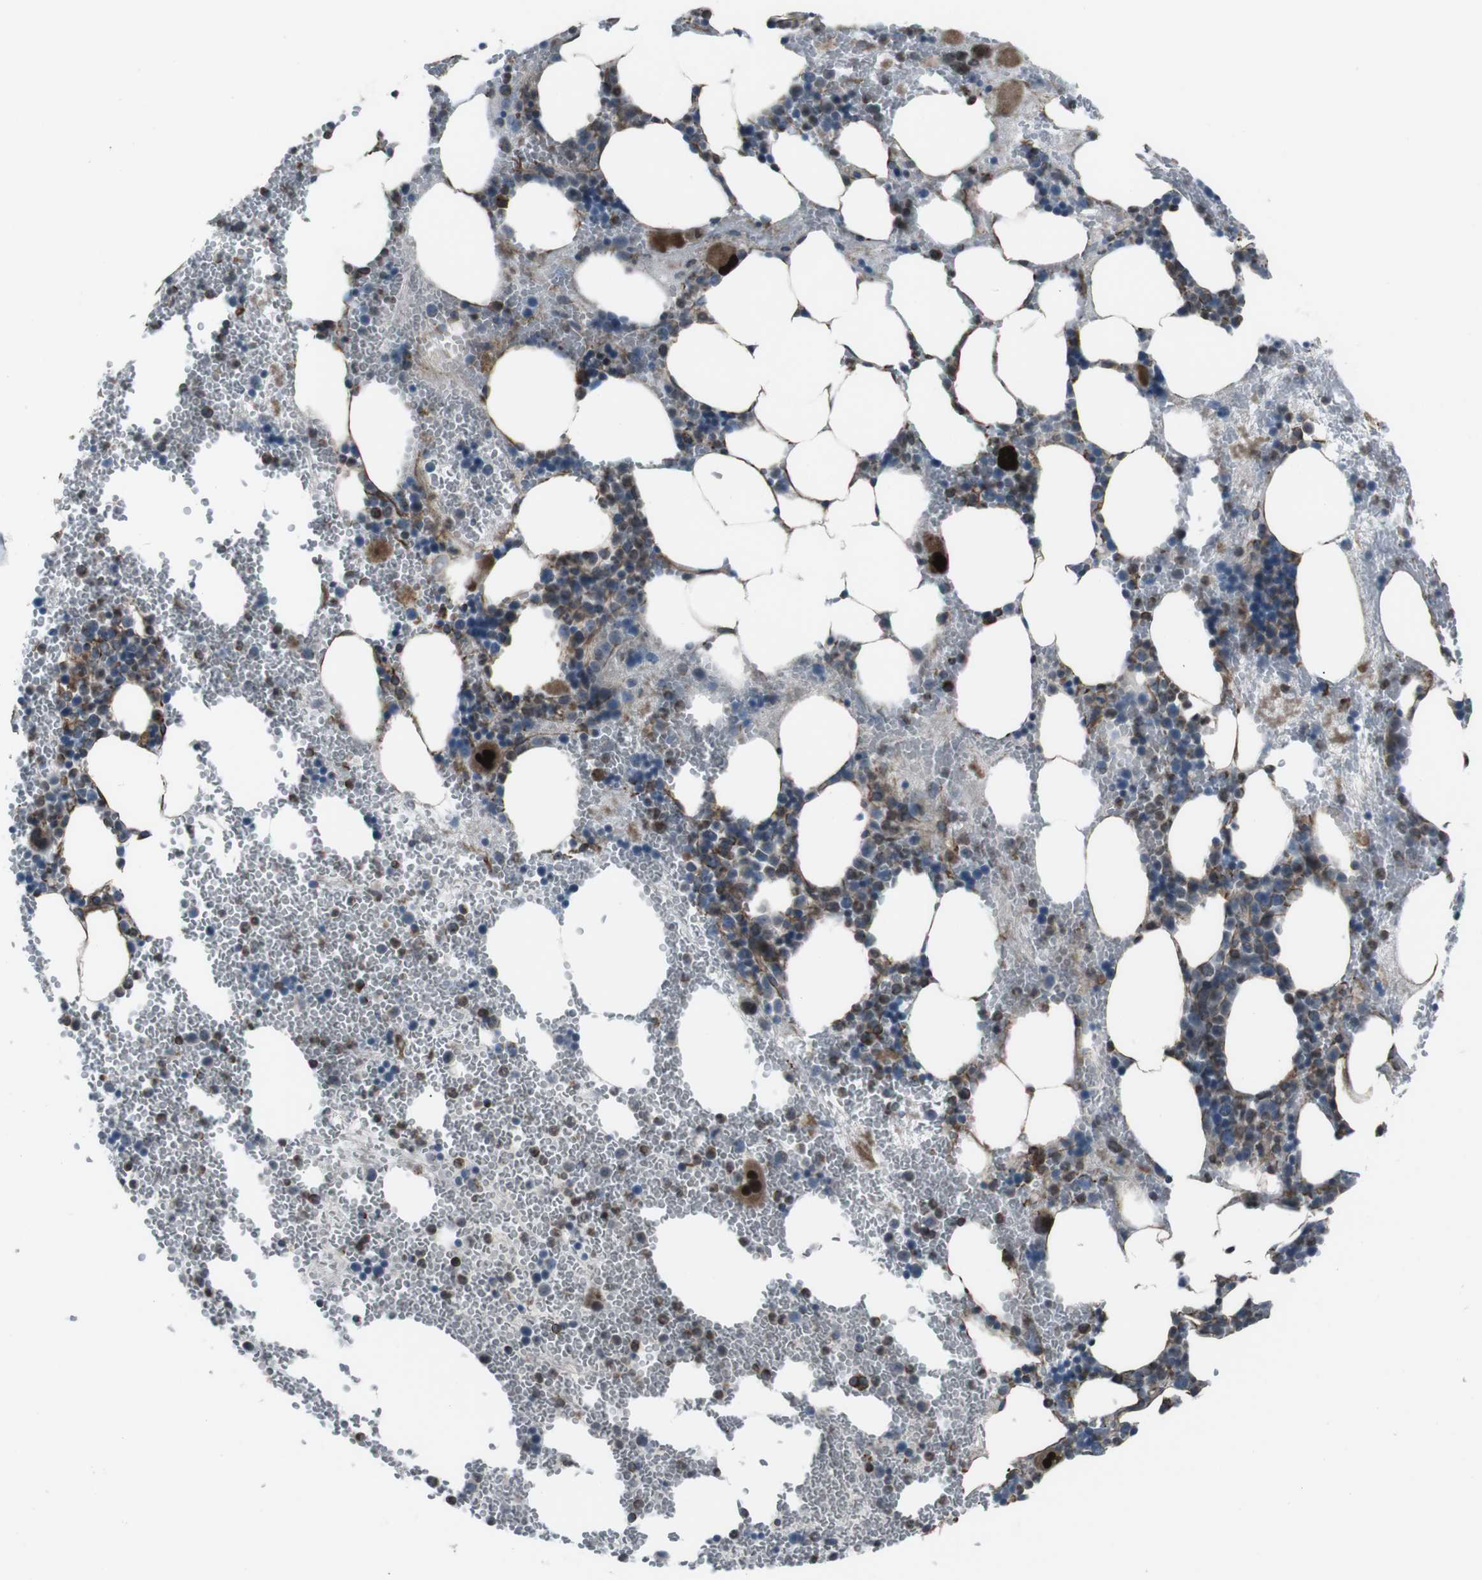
{"staining": {"intensity": "strong", "quantity": "<25%", "location": "cytoplasmic/membranous,nuclear"}, "tissue": "bone marrow", "cell_type": "Hematopoietic cells", "image_type": "normal", "snomed": [{"axis": "morphology", "description": "Normal tissue, NOS"}, {"axis": "morphology", "description": "Inflammation, NOS"}, {"axis": "topography", "description": "Bone marrow"}], "caption": "High-power microscopy captured an immunohistochemistry (IHC) micrograph of unremarkable bone marrow, revealing strong cytoplasmic/membranous,nuclear positivity in about <25% of hematopoietic cells. (Stains: DAB in brown, nuclei in blue, Microscopy: brightfield microscopy at high magnification).", "gene": "TMEM141", "patient": {"sex": "female", "age": 76}}